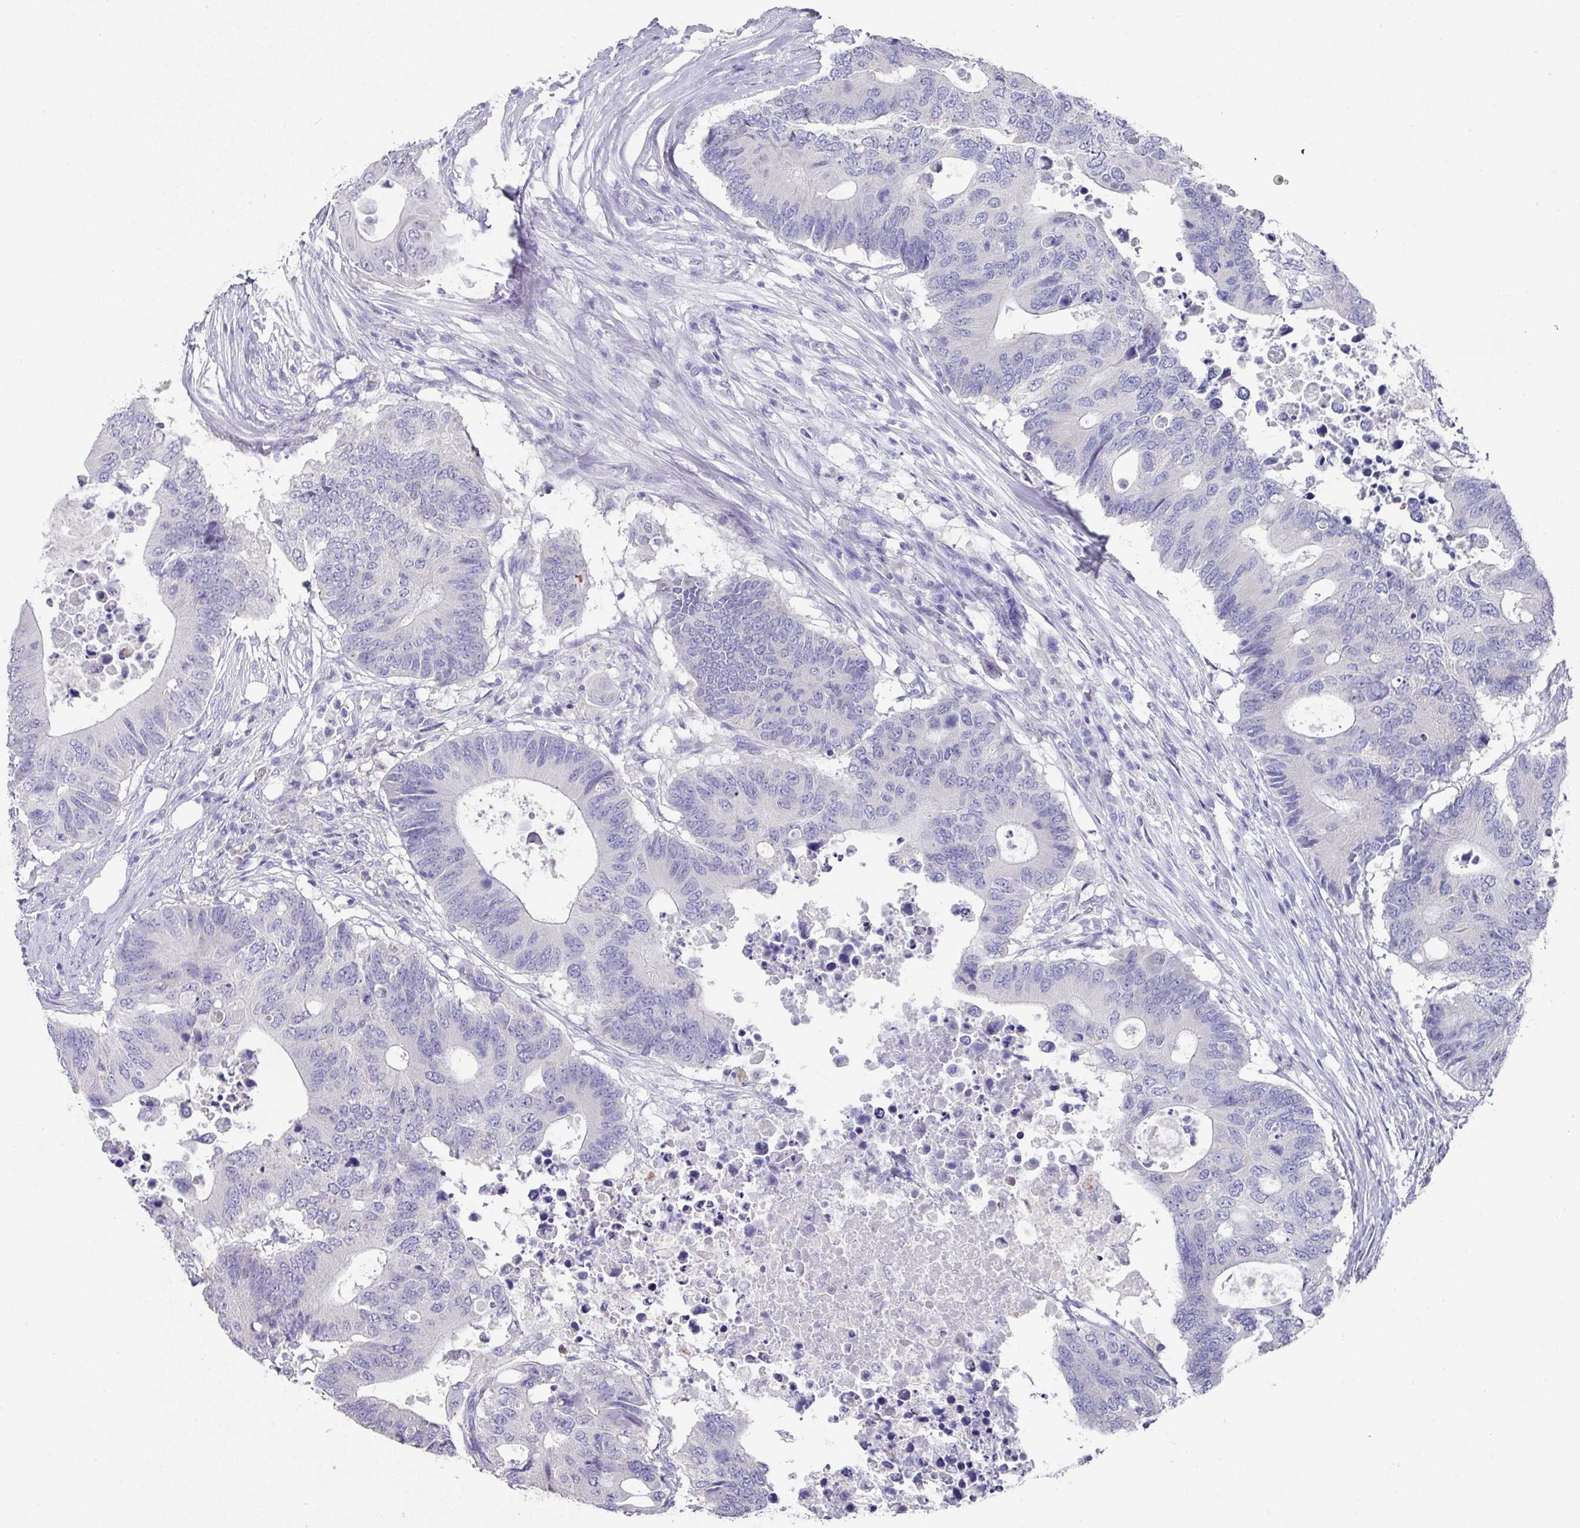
{"staining": {"intensity": "negative", "quantity": "none", "location": "none"}, "tissue": "colorectal cancer", "cell_type": "Tumor cells", "image_type": "cancer", "snomed": [{"axis": "morphology", "description": "Adenocarcinoma, NOS"}, {"axis": "topography", "description": "Colon"}], "caption": "Immunohistochemistry image of neoplastic tissue: human adenocarcinoma (colorectal) stained with DAB displays no significant protein positivity in tumor cells.", "gene": "DAZL", "patient": {"sex": "male", "age": 71}}